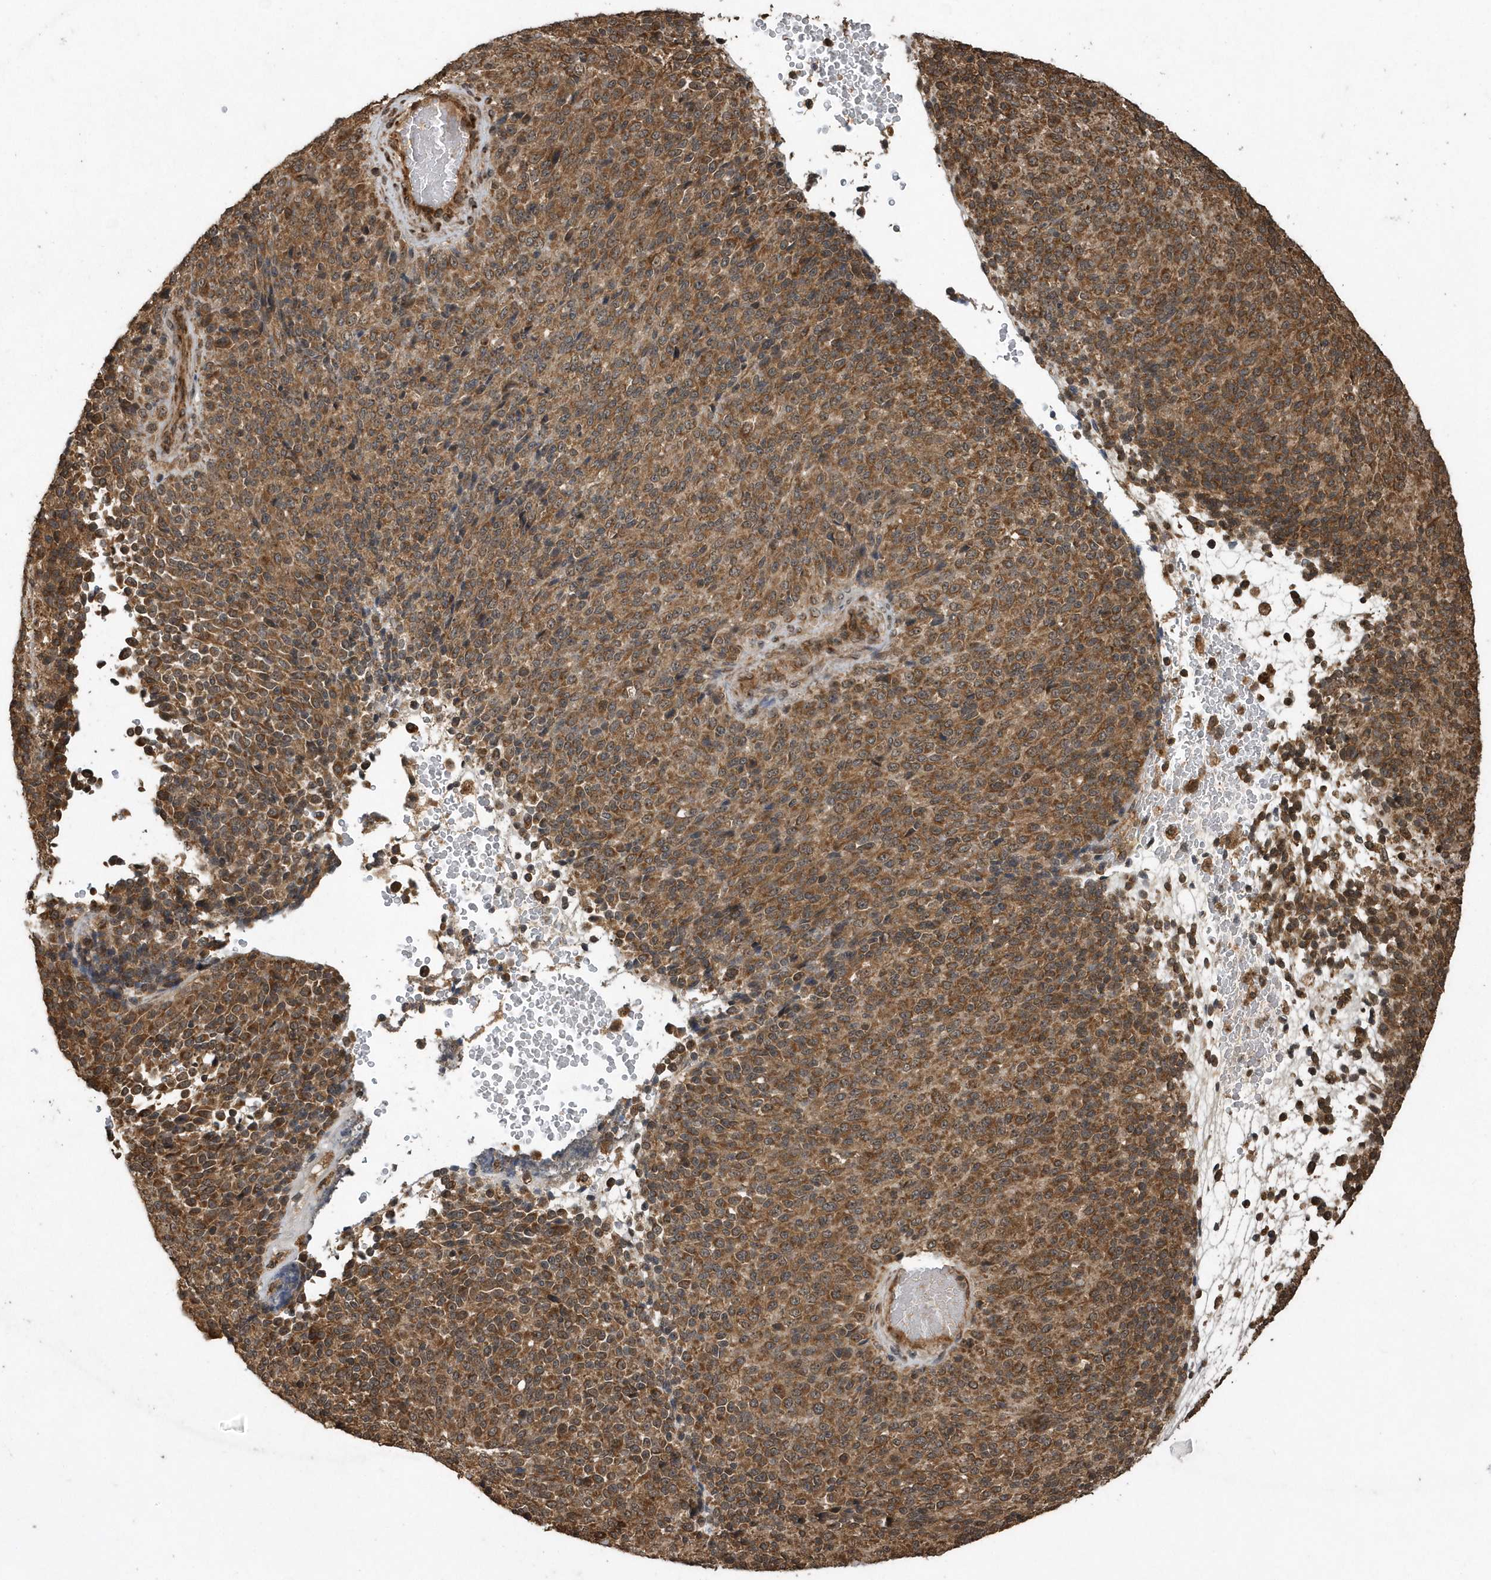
{"staining": {"intensity": "moderate", "quantity": ">75%", "location": "cytoplasmic/membranous"}, "tissue": "melanoma", "cell_type": "Tumor cells", "image_type": "cancer", "snomed": [{"axis": "morphology", "description": "Malignant melanoma, Metastatic site"}, {"axis": "topography", "description": "Brain"}], "caption": "Tumor cells demonstrate moderate cytoplasmic/membranous positivity in approximately >75% of cells in melanoma.", "gene": "WASHC5", "patient": {"sex": "female", "age": 56}}